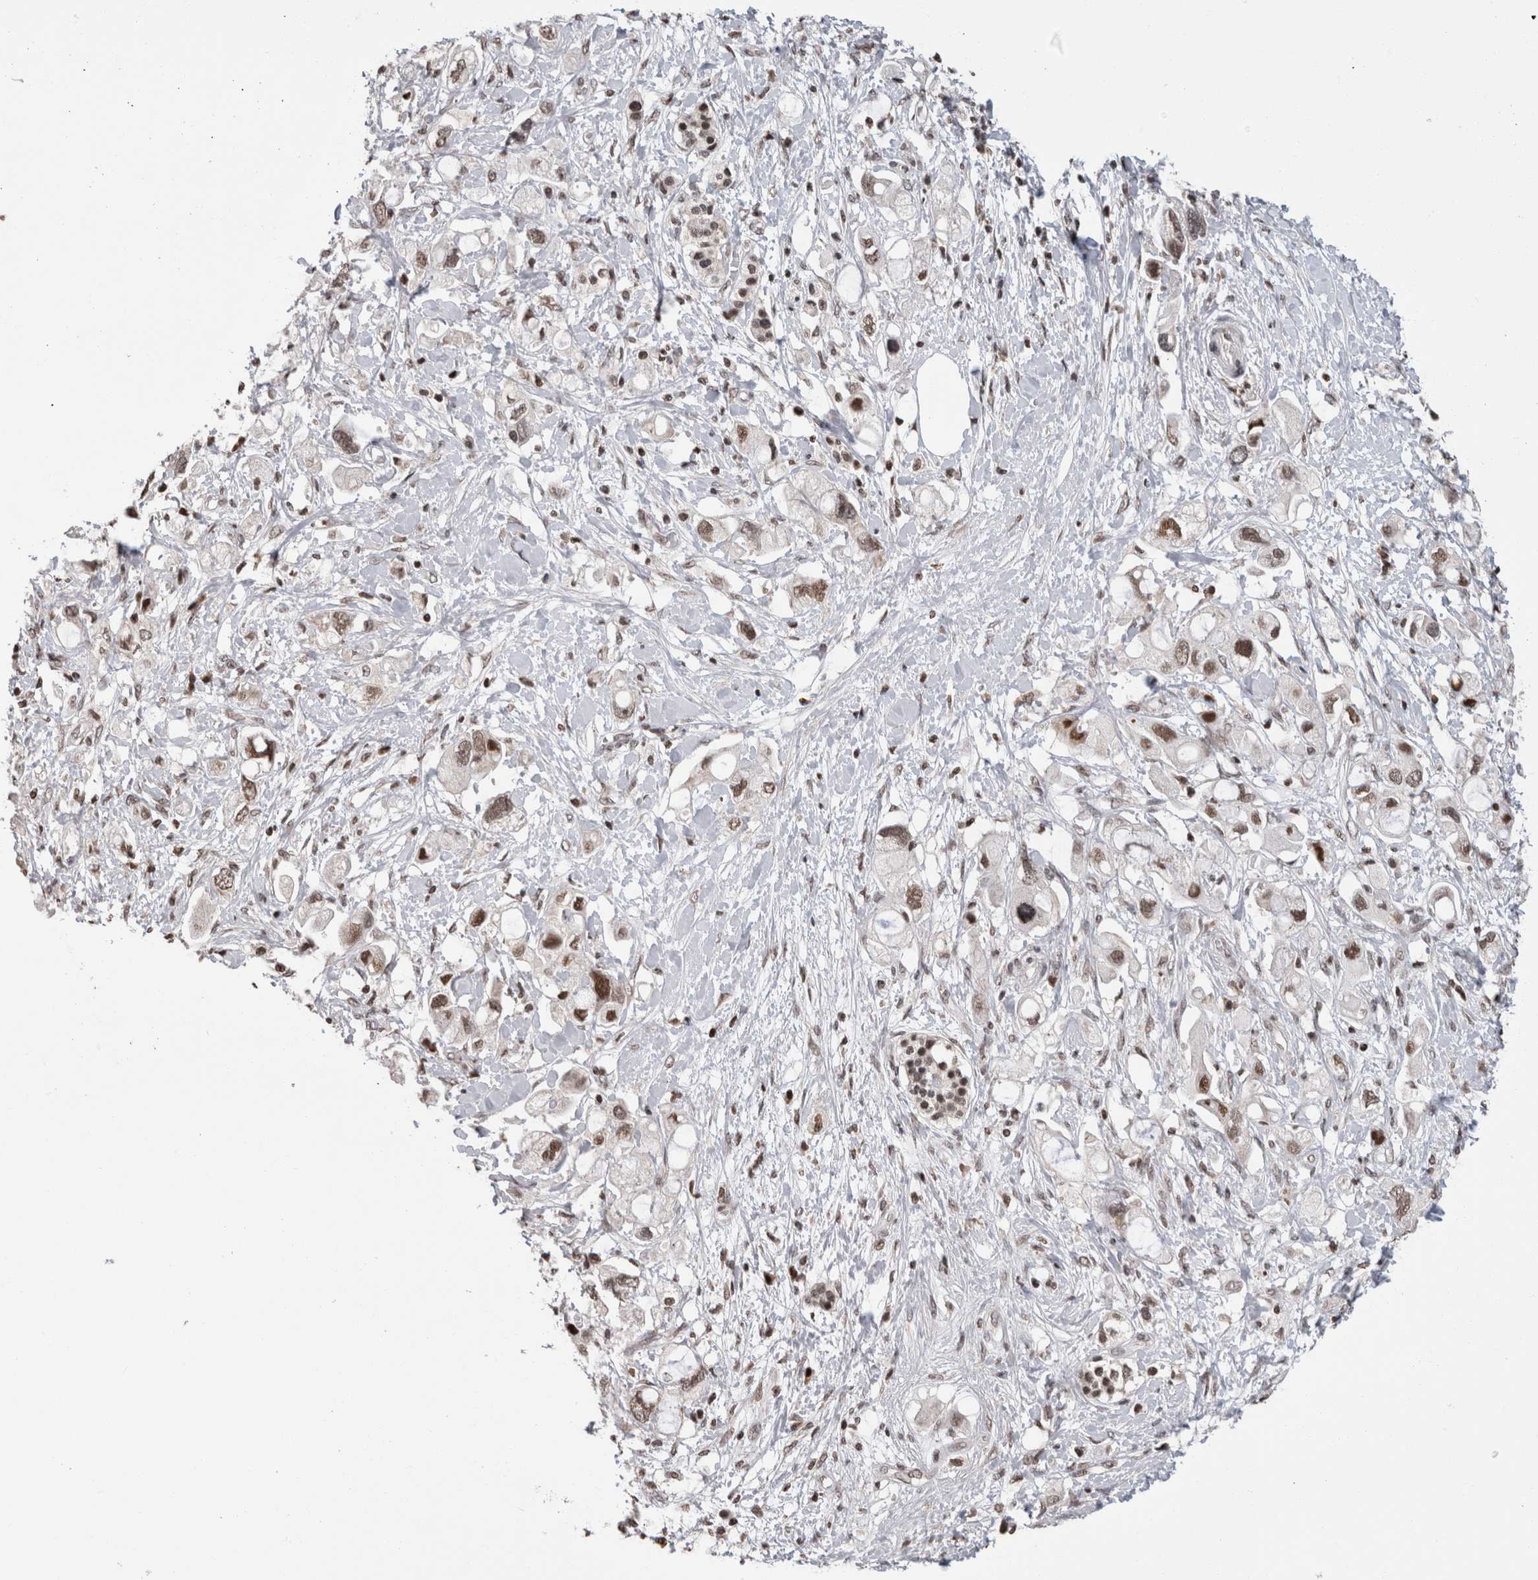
{"staining": {"intensity": "moderate", "quantity": "25%-75%", "location": "nuclear"}, "tissue": "pancreatic cancer", "cell_type": "Tumor cells", "image_type": "cancer", "snomed": [{"axis": "morphology", "description": "Adenocarcinoma, NOS"}, {"axis": "topography", "description": "Pancreas"}], "caption": "The image exhibits a brown stain indicating the presence of a protein in the nuclear of tumor cells in pancreatic cancer.", "gene": "ZBTB11", "patient": {"sex": "female", "age": 56}}